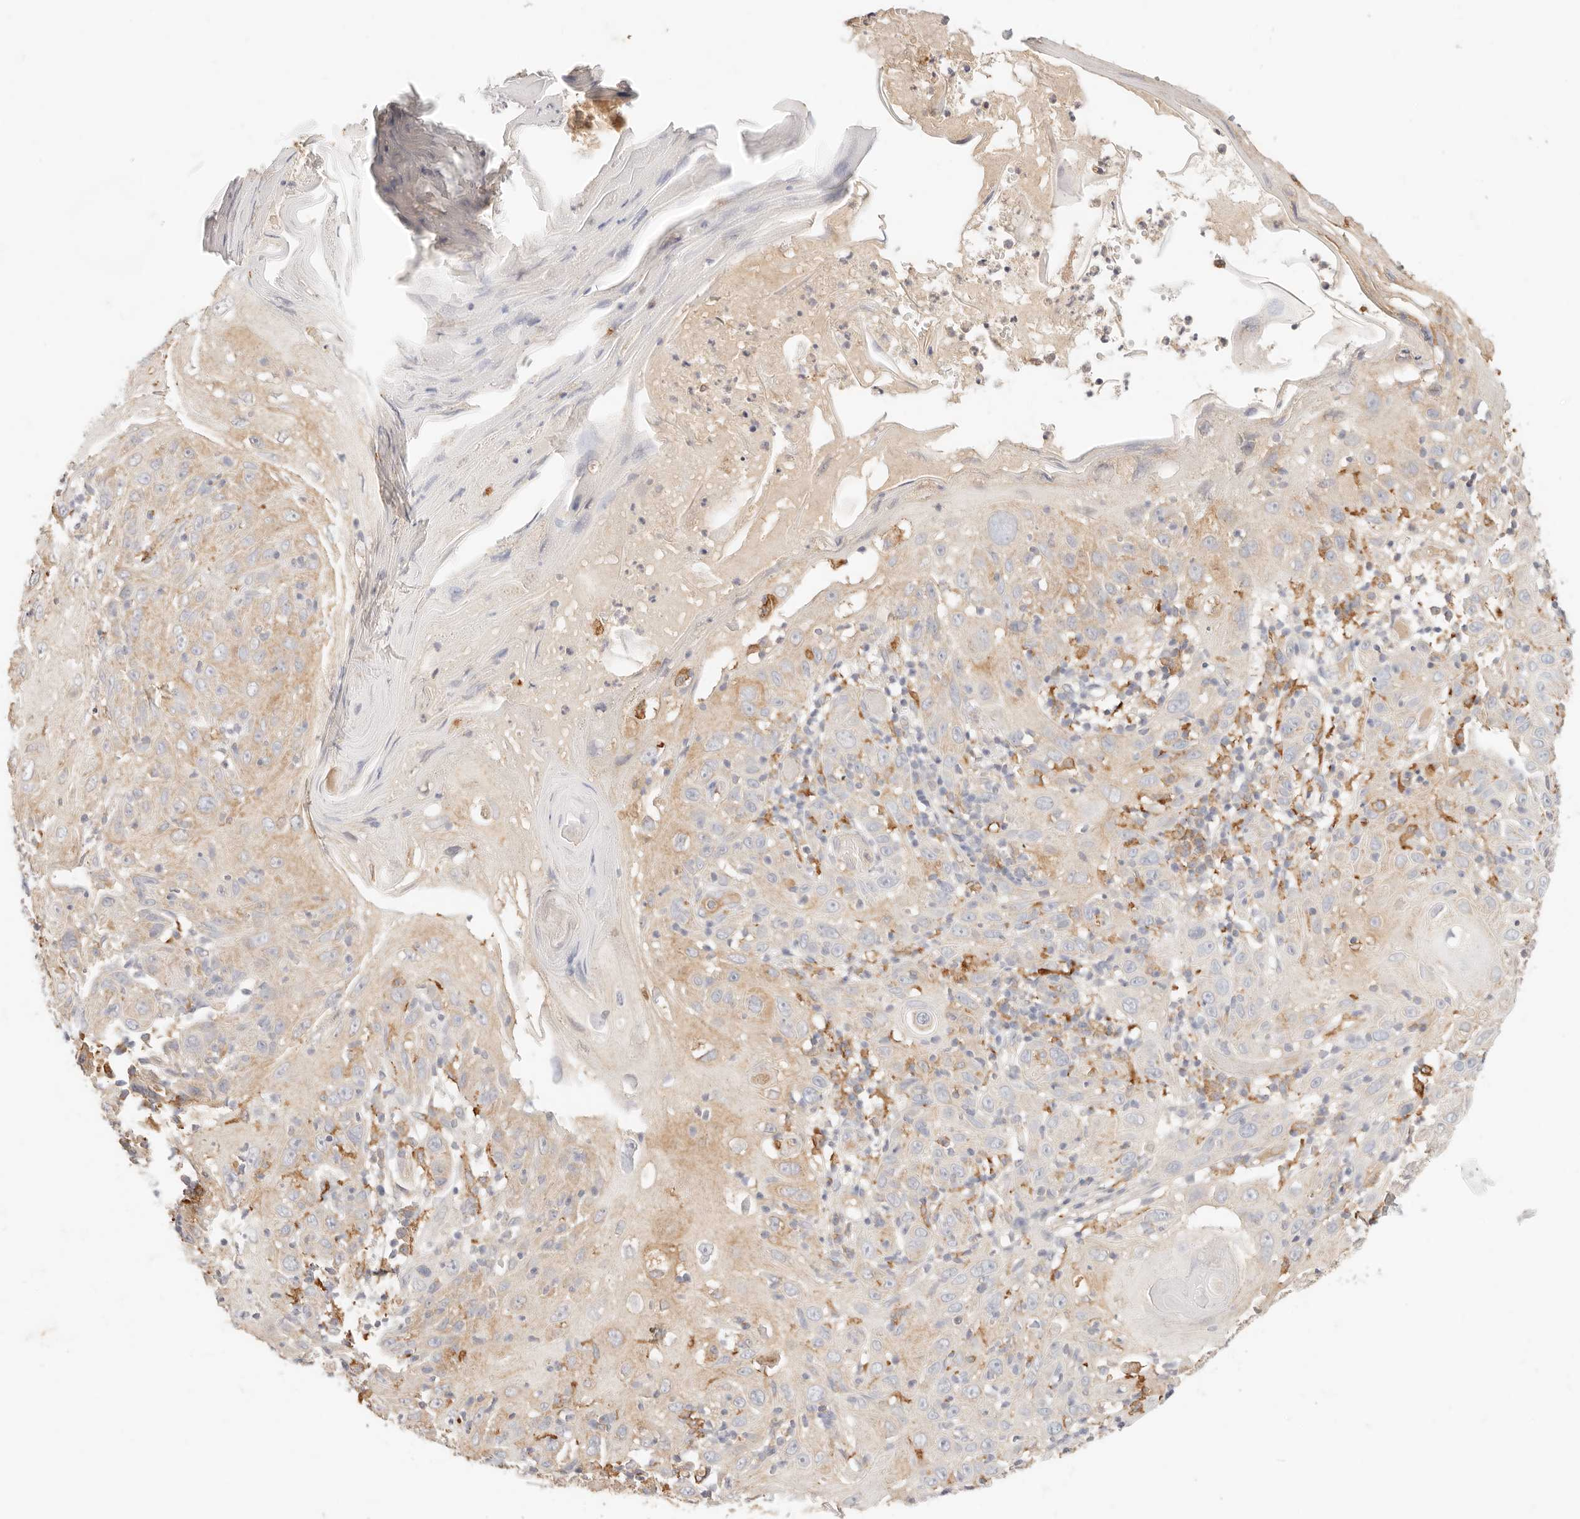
{"staining": {"intensity": "weak", "quantity": "25%-75%", "location": "cytoplasmic/membranous"}, "tissue": "skin cancer", "cell_type": "Tumor cells", "image_type": "cancer", "snomed": [{"axis": "morphology", "description": "Squamous cell carcinoma, NOS"}, {"axis": "topography", "description": "Skin"}], "caption": "DAB (3,3'-diaminobenzidine) immunohistochemical staining of squamous cell carcinoma (skin) displays weak cytoplasmic/membranous protein expression in about 25%-75% of tumor cells. The staining was performed using DAB, with brown indicating positive protein expression. Nuclei are stained blue with hematoxylin.", "gene": "HK2", "patient": {"sex": "female", "age": 88}}